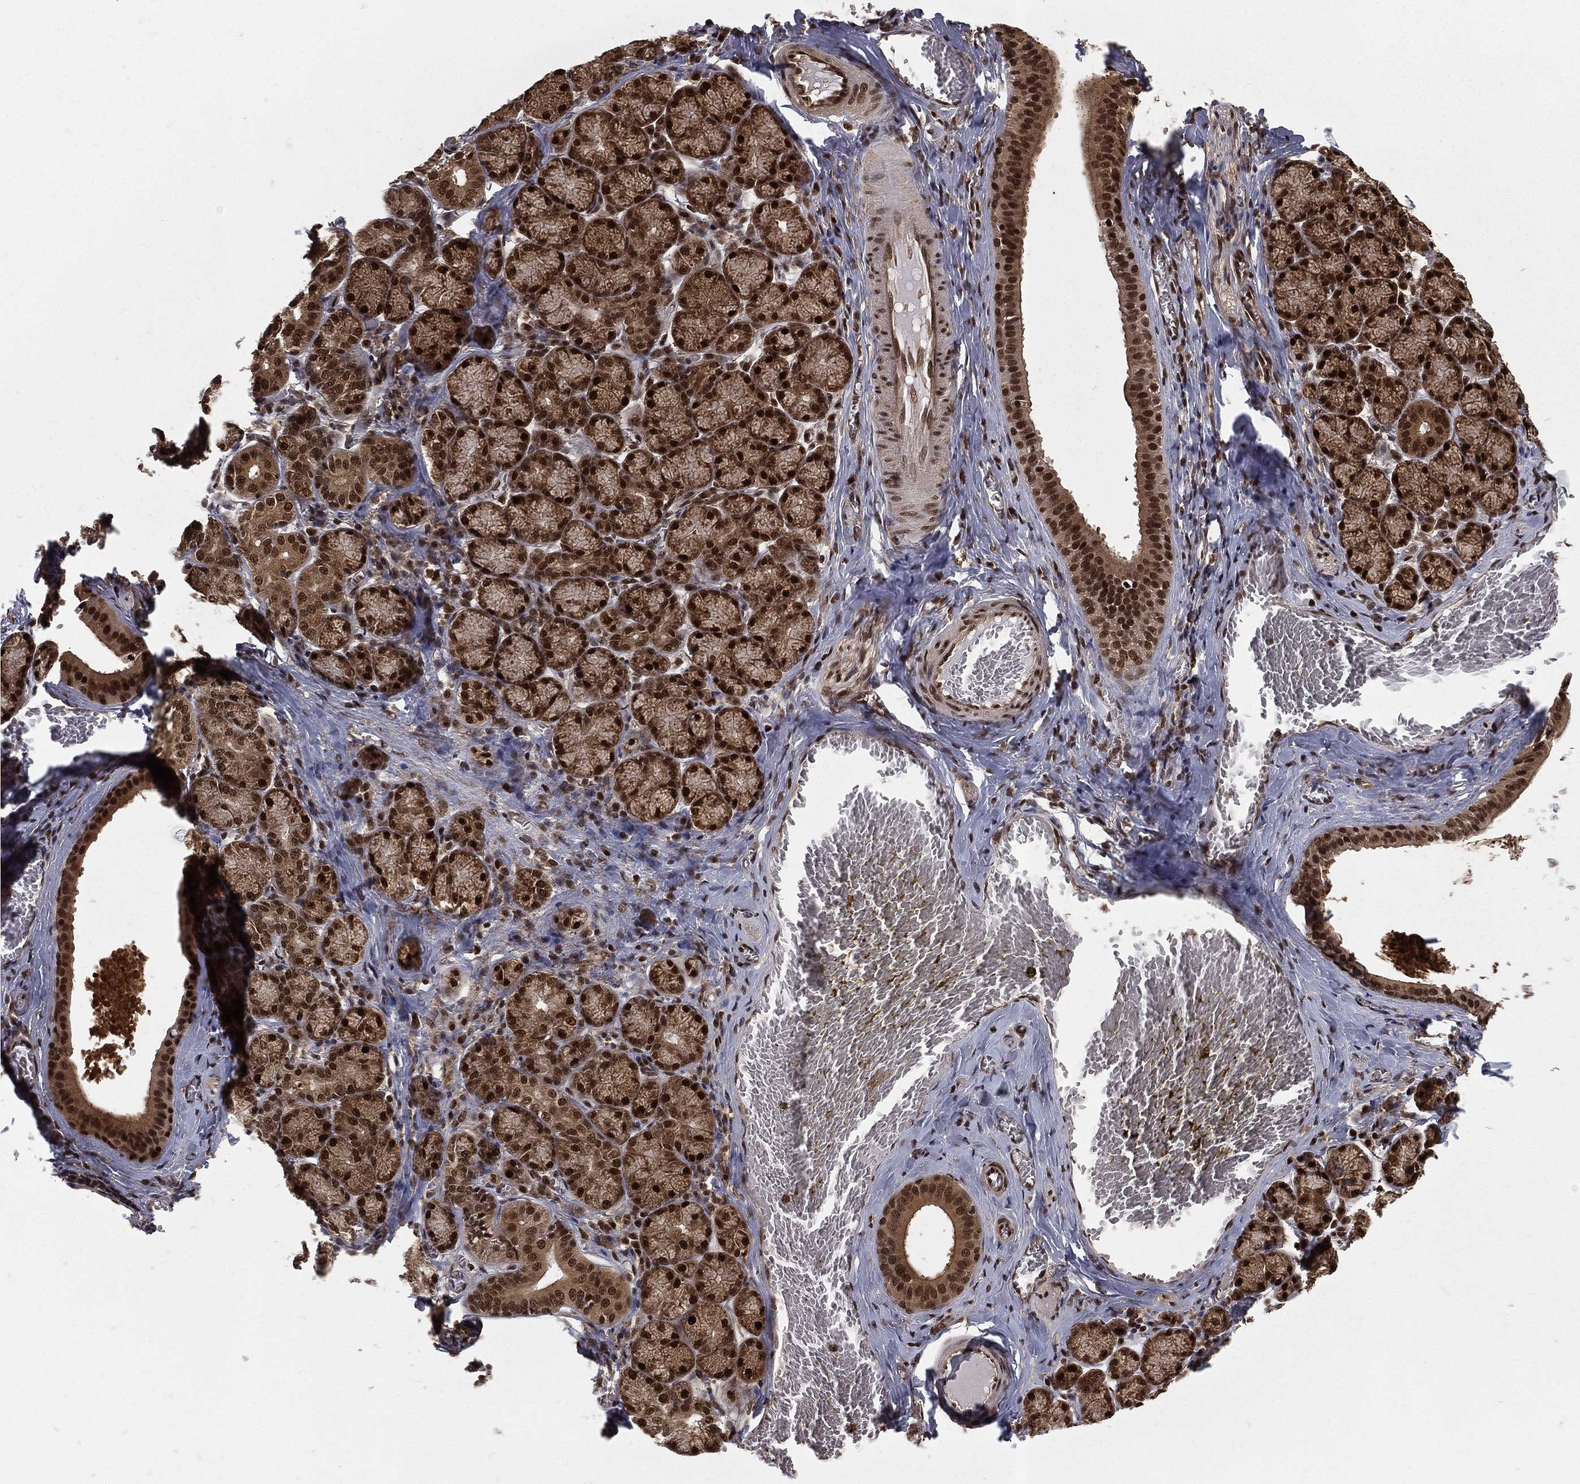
{"staining": {"intensity": "strong", "quantity": ">75%", "location": "cytoplasmic/membranous,nuclear"}, "tissue": "salivary gland", "cell_type": "Glandular cells", "image_type": "normal", "snomed": [{"axis": "morphology", "description": "Normal tissue, NOS"}, {"axis": "topography", "description": "Salivary gland"}, {"axis": "topography", "description": "Peripheral nerve tissue"}], "caption": "Protein staining by immunohistochemistry displays strong cytoplasmic/membranous,nuclear positivity in approximately >75% of glandular cells in unremarkable salivary gland.", "gene": "COPS4", "patient": {"sex": "female", "age": 24}}